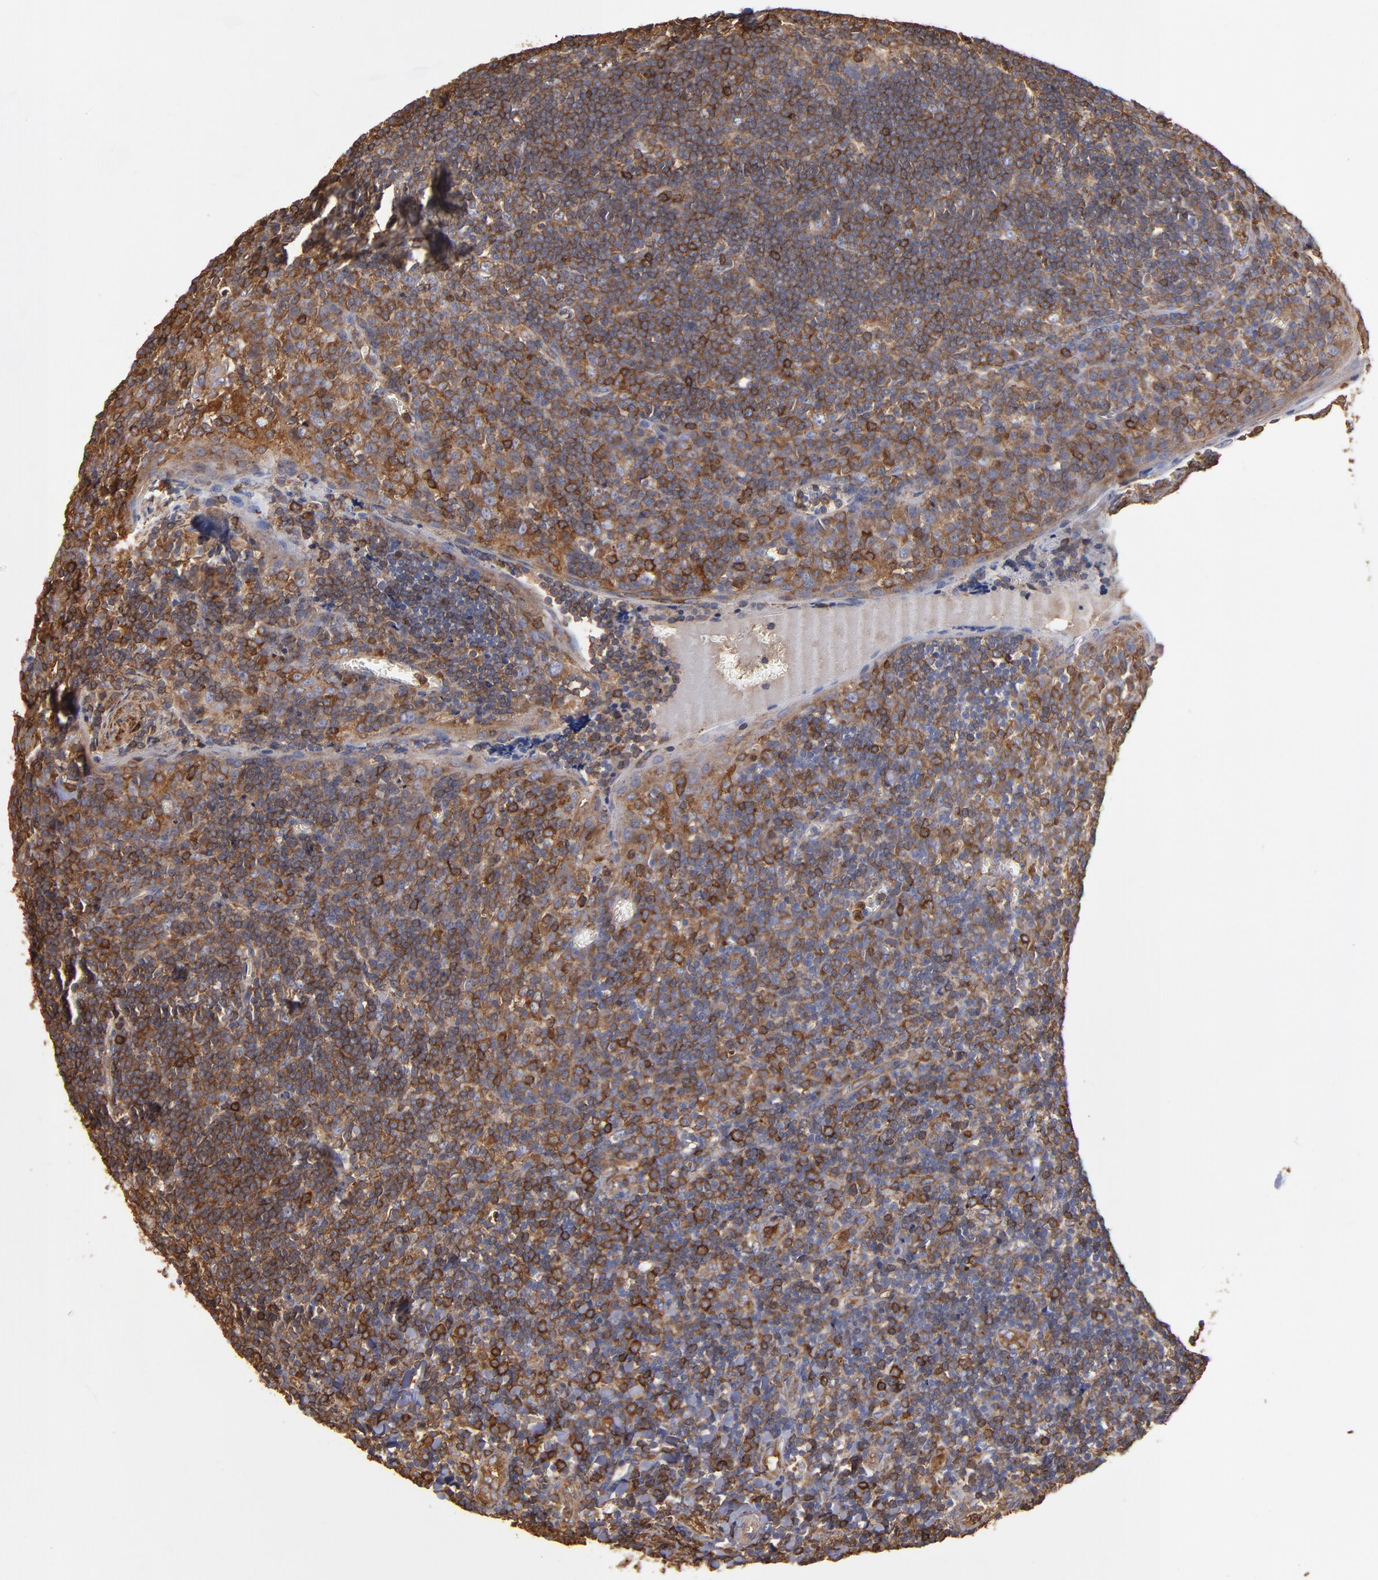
{"staining": {"intensity": "moderate", "quantity": ">75%", "location": "cytoplasmic/membranous"}, "tissue": "tonsil", "cell_type": "Germinal center cells", "image_type": "normal", "snomed": [{"axis": "morphology", "description": "Normal tissue, NOS"}, {"axis": "topography", "description": "Tonsil"}], "caption": "Moderate cytoplasmic/membranous expression for a protein is appreciated in approximately >75% of germinal center cells of normal tonsil using immunohistochemistry (IHC).", "gene": "ACTN4", "patient": {"sex": "male", "age": 20}}